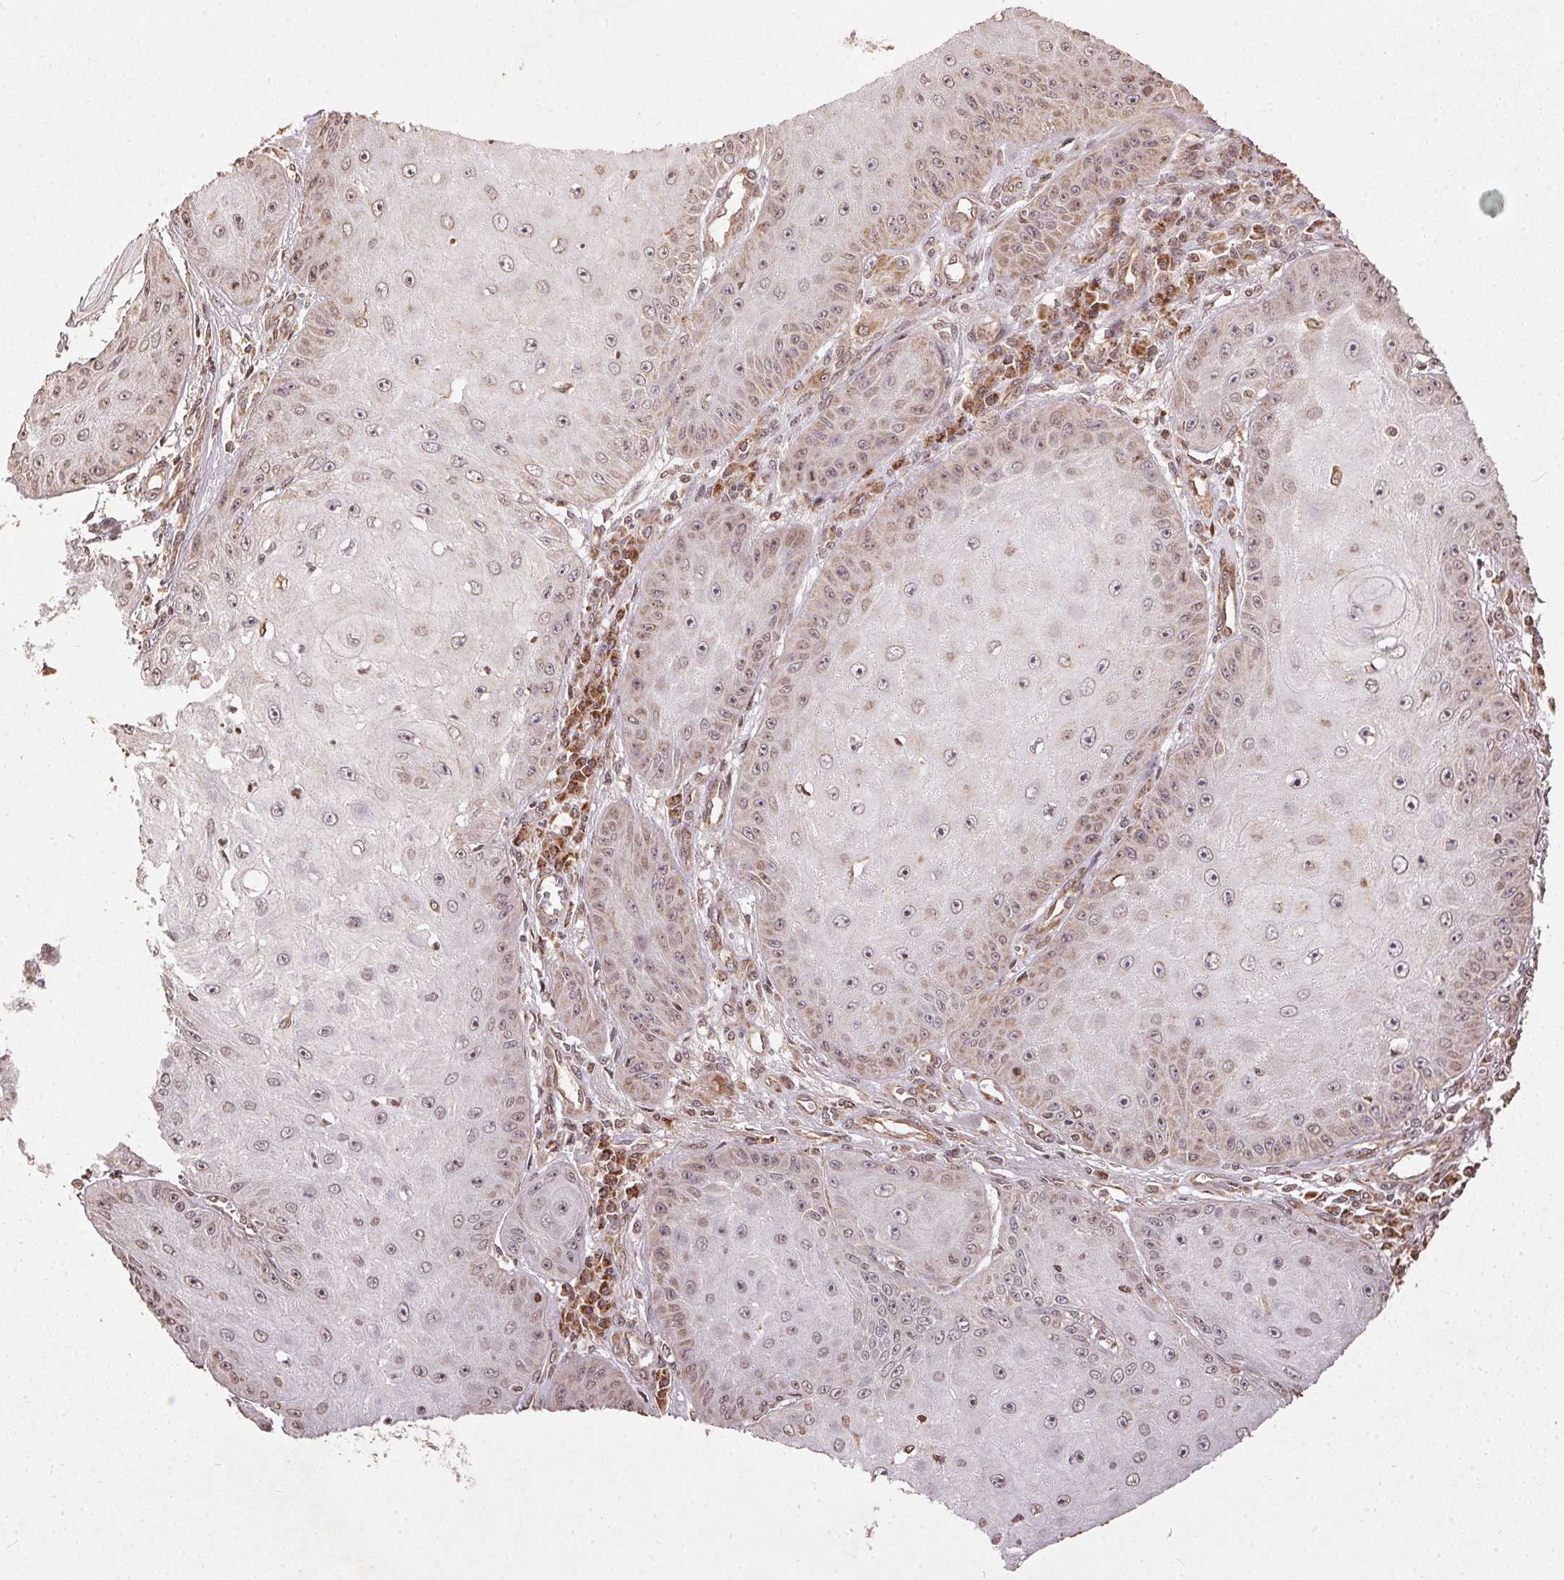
{"staining": {"intensity": "weak", "quantity": "25%-75%", "location": "cytoplasmic/membranous"}, "tissue": "skin cancer", "cell_type": "Tumor cells", "image_type": "cancer", "snomed": [{"axis": "morphology", "description": "Squamous cell carcinoma, NOS"}, {"axis": "topography", "description": "Skin"}], "caption": "Immunohistochemistry image of neoplastic tissue: human squamous cell carcinoma (skin) stained using immunohistochemistry shows low levels of weak protein expression localized specifically in the cytoplasmic/membranous of tumor cells, appearing as a cytoplasmic/membranous brown color.", "gene": "SPRED2", "patient": {"sex": "male", "age": 70}}